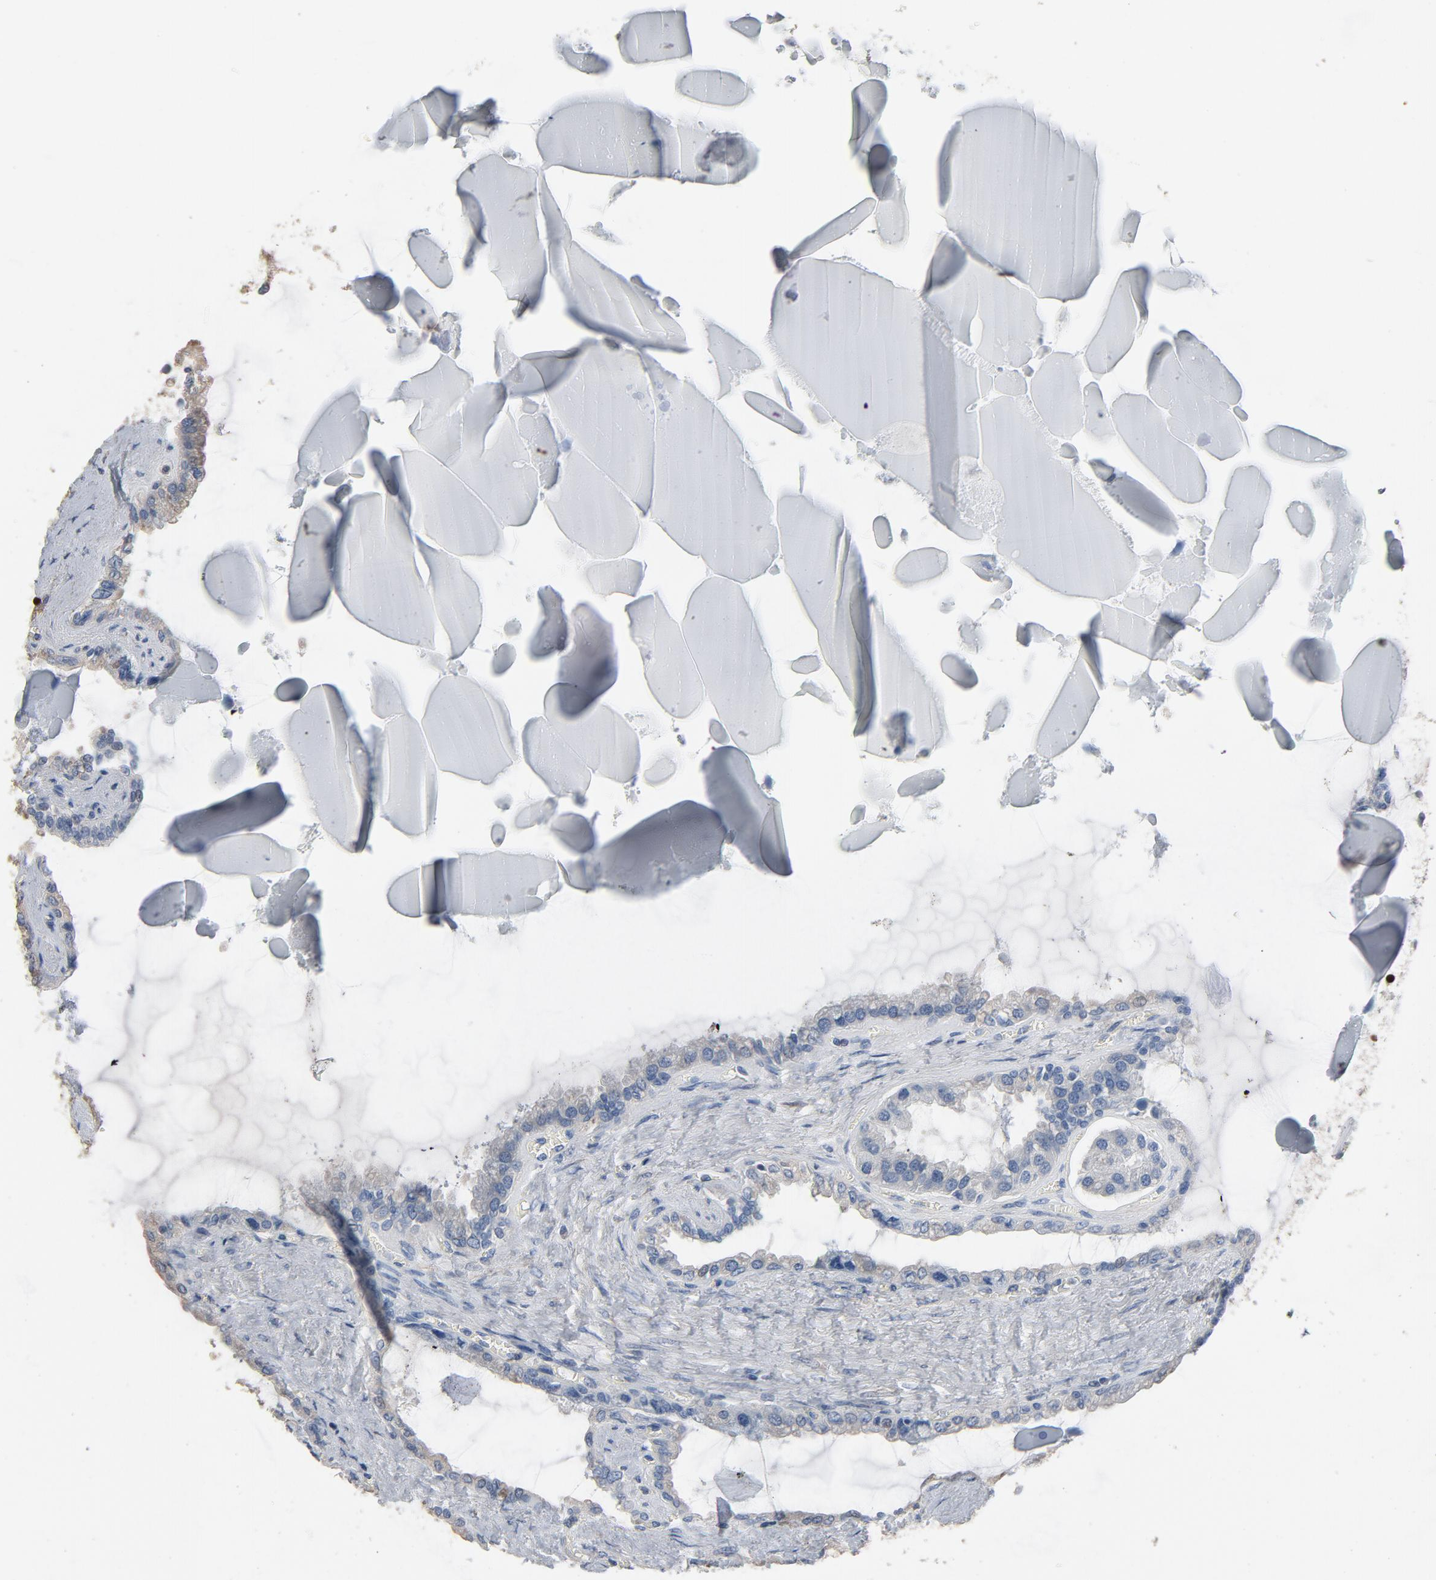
{"staining": {"intensity": "weak", "quantity": "<25%", "location": "cytoplasmic/membranous"}, "tissue": "seminal vesicle", "cell_type": "Glandular cells", "image_type": "normal", "snomed": [{"axis": "morphology", "description": "Normal tissue, NOS"}, {"axis": "morphology", "description": "Inflammation, NOS"}, {"axis": "topography", "description": "Urinary bladder"}, {"axis": "topography", "description": "Prostate"}, {"axis": "topography", "description": "Seminal veicle"}], "caption": "High power microscopy histopathology image of an immunohistochemistry (IHC) micrograph of normal seminal vesicle, revealing no significant expression in glandular cells.", "gene": "SOX6", "patient": {"sex": "male", "age": 82}}